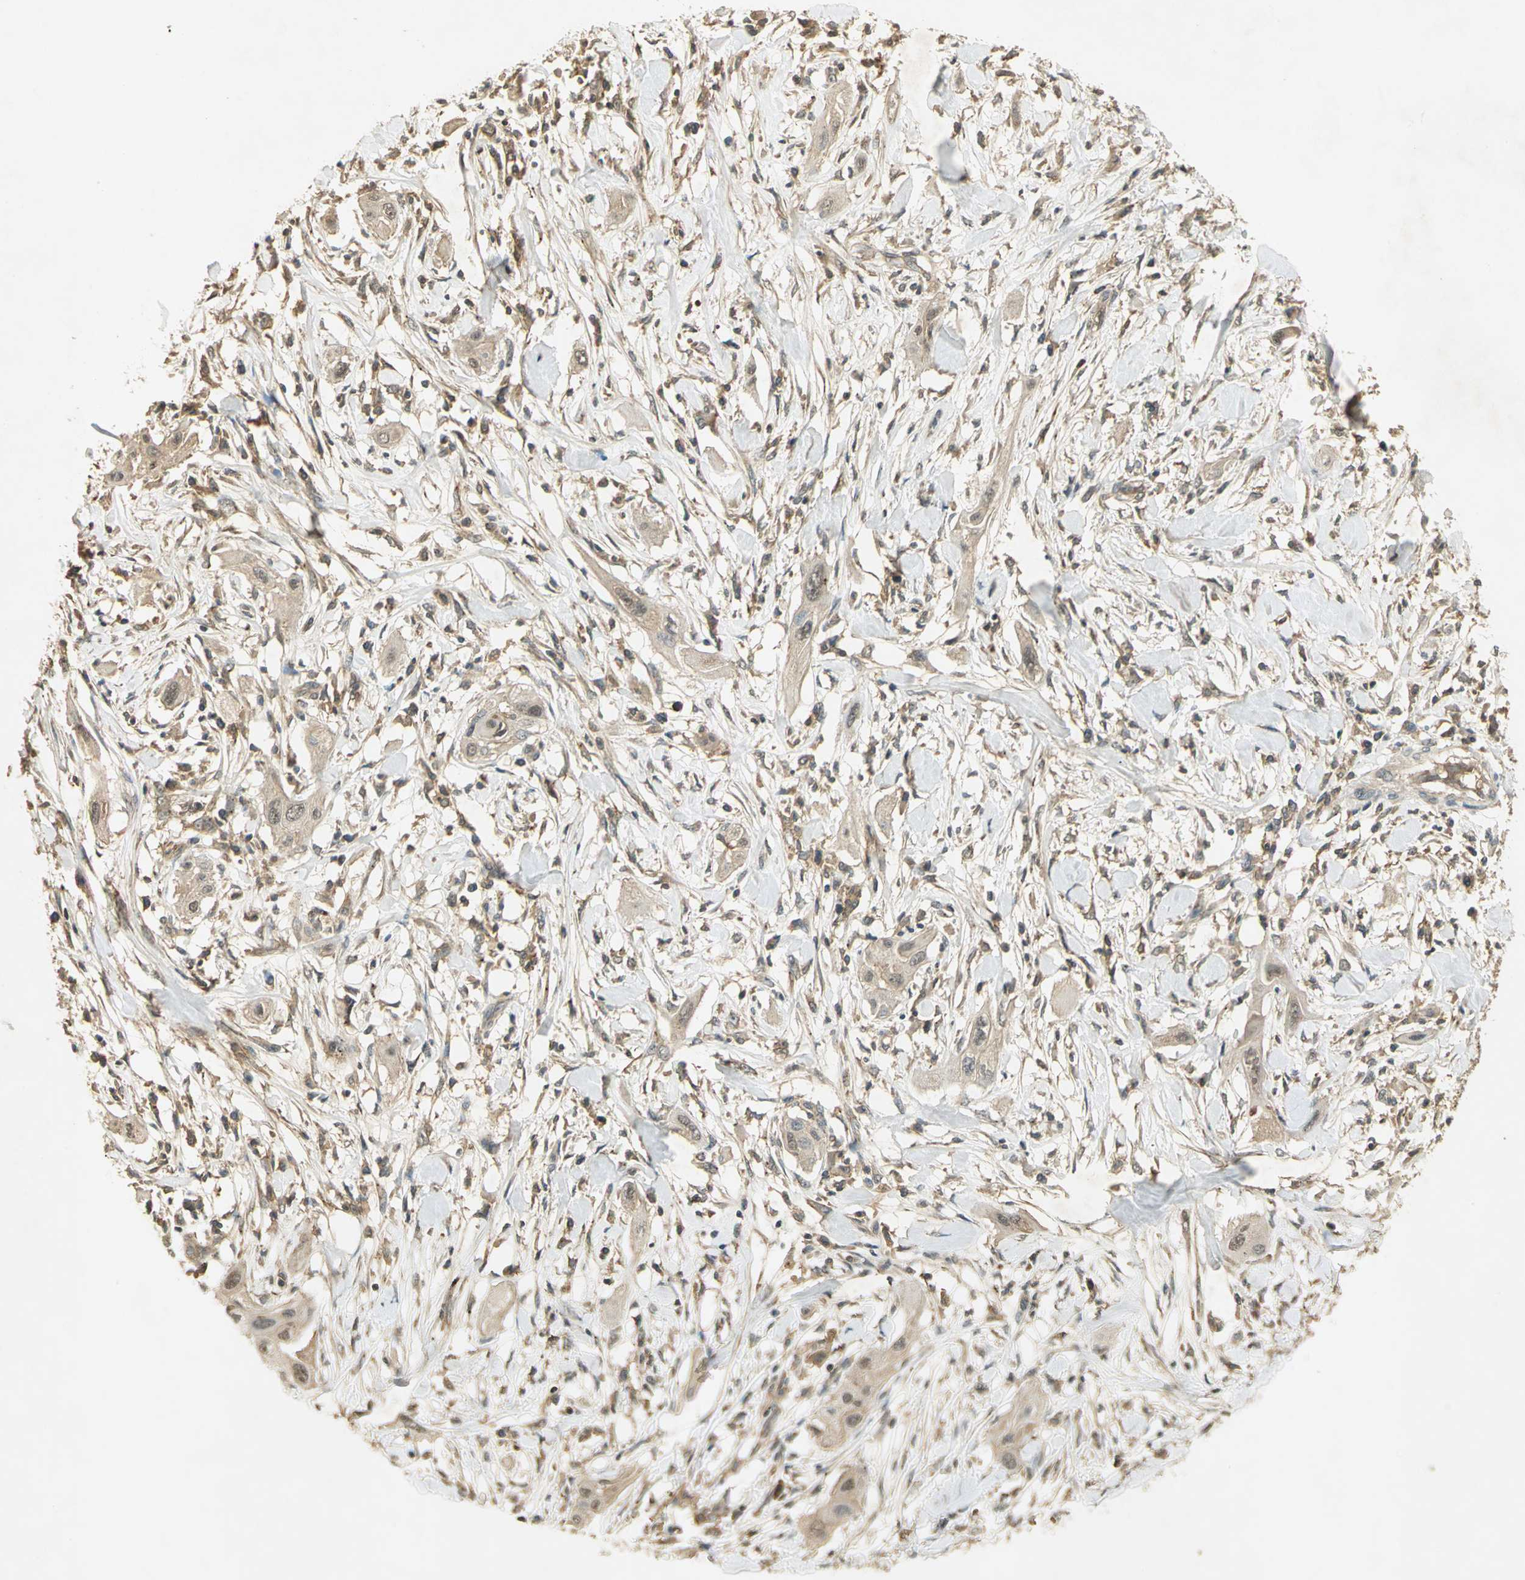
{"staining": {"intensity": "weak", "quantity": ">75%", "location": "cytoplasmic/membranous"}, "tissue": "lung cancer", "cell_type": "Tumor cells", "image_type": "cancer", "snomed": [{"axis": "morphology", "description": "Squamous cell carcinoma, NOS"}, {"axis": "topography", "description": "Lung"}], "caption": "Squamous cell carcinoma (lung) was stained to show a protein in brown. There is low levels of weak cytoplasmic/membranous staining in approximately >75% of tumor cells.", "gene": "KEAP1", "patient": {"sex": "female", "age": 47}}